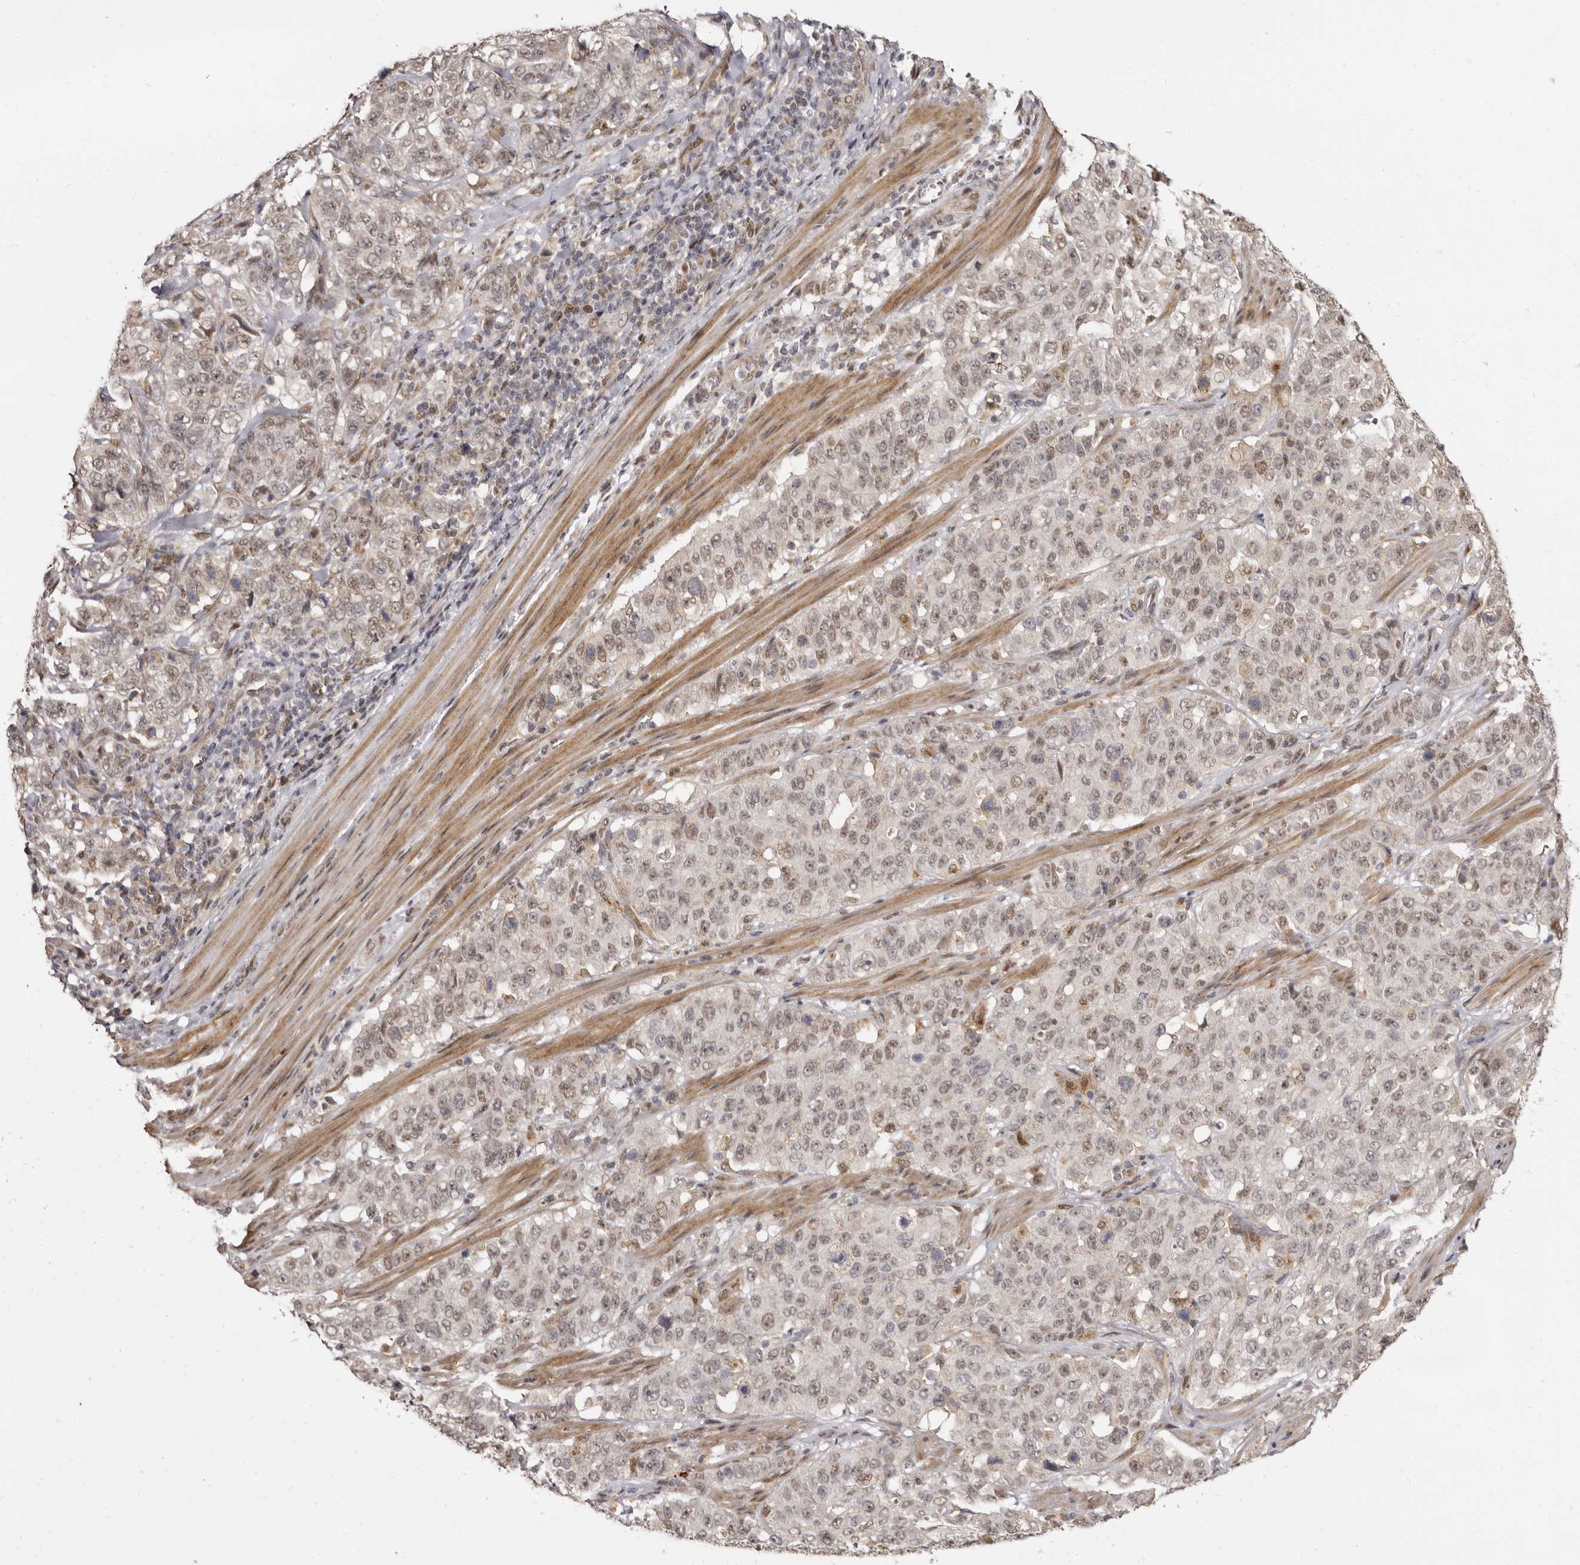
{"staining": {"intensity": "weak", "quantity": "25%-75%", "location": "nuclear"}, "tissue": "stomach cancer", "cell_type": "Tumor cells", "image_type": "cancer", "snomed": [{"axis": "morphology", "description": "Adenocarcinoma, NOS"}, {"axis": "topography", "description": "Stomach"}], "caption": "Stomach adenocarcinoma was stained to show a protein in brown. There is low levels of weak nuclear staining in about 25%-75% of tumor cells. Immunohistochemistry stains the protein of interest in brown and the nuclei are stained blue.", "gene": "ZNF326", "patient": {"sex": "male", "age": 48}}